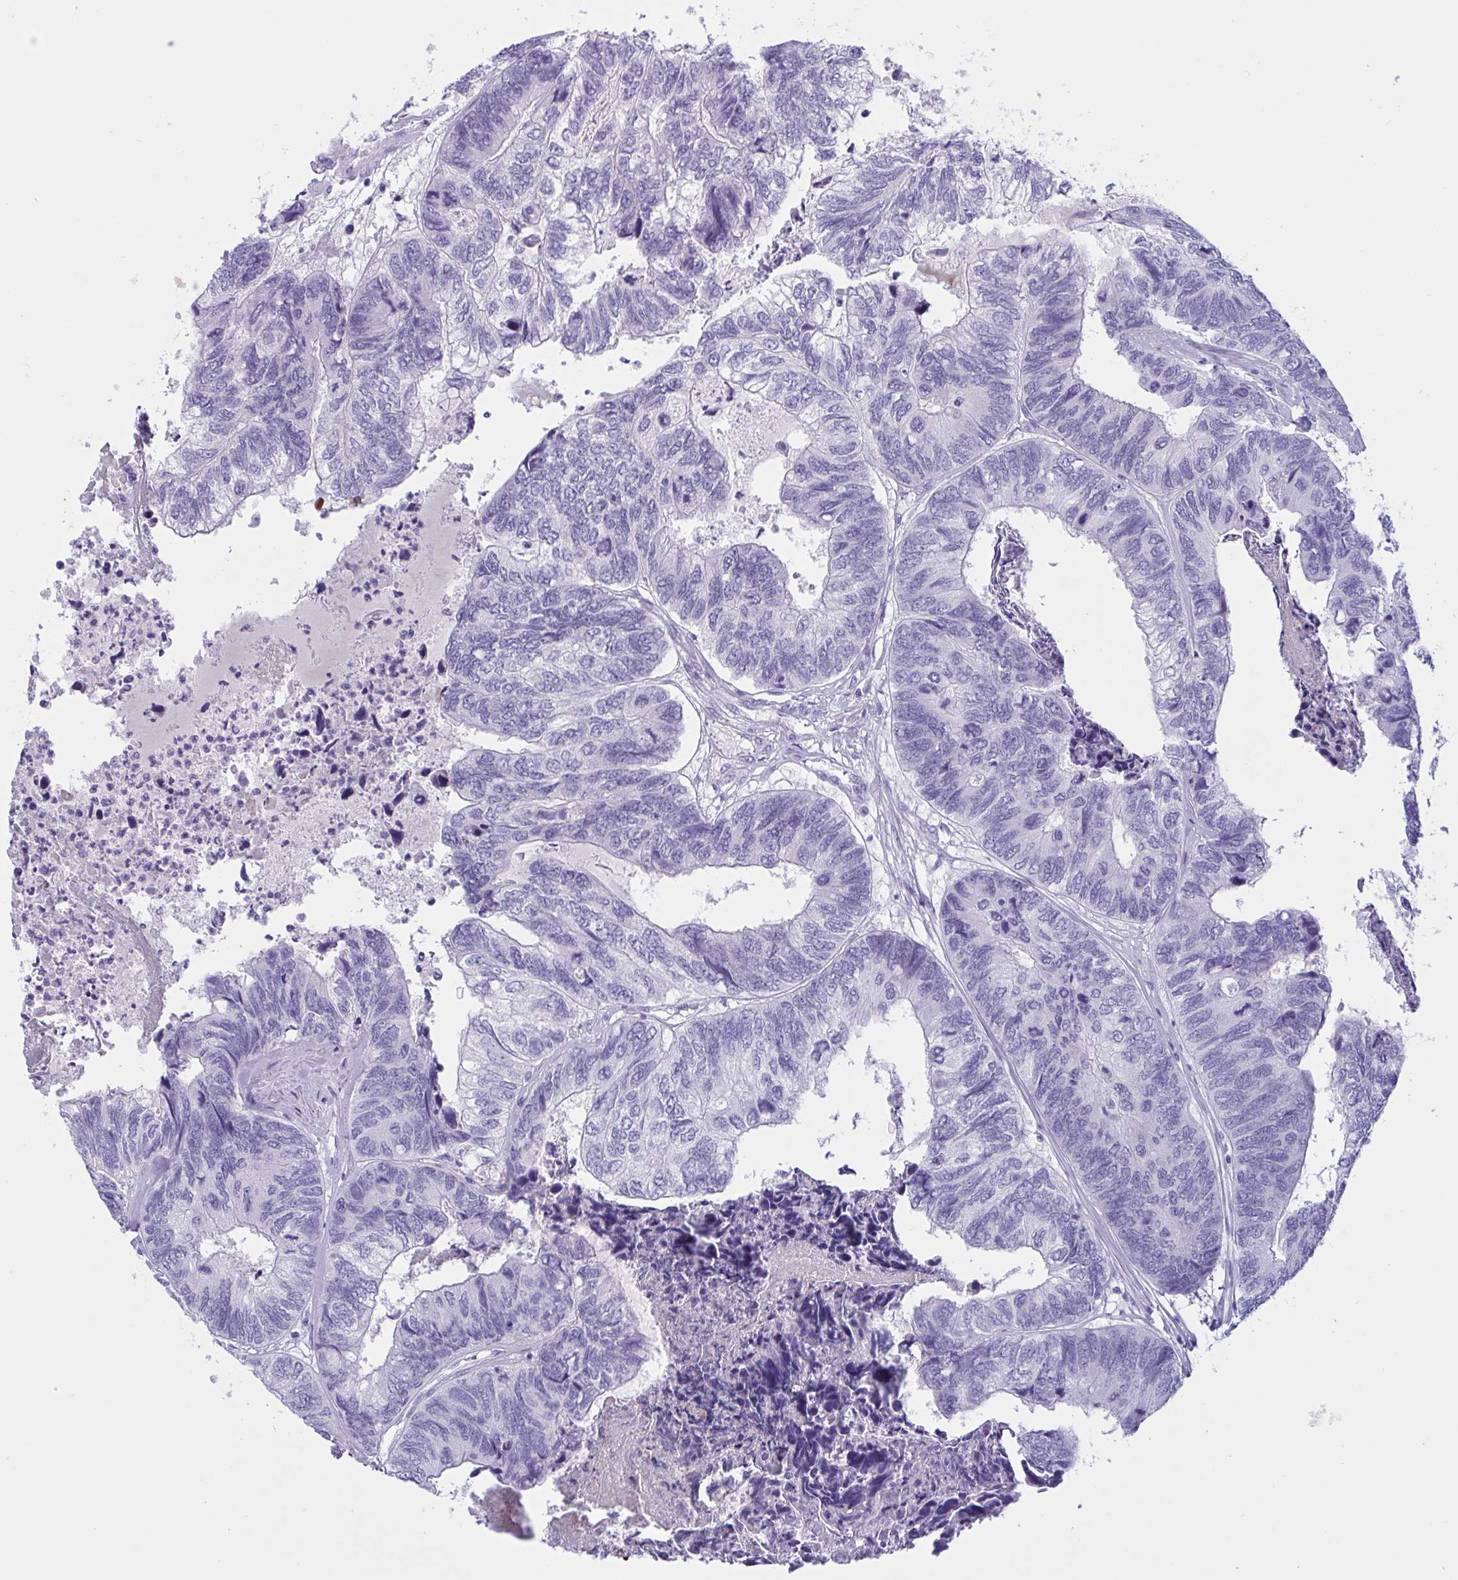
{"staining": {"intensity": "negative", "quantity": "none", "location": "none"}, "tissue": "colorectal cancer", "cell_type": "Tumor cells", "image_type": "cancer", "snomed": [{"axis": "morphology", "description": "Adenocarcinoma, NOS"}, {"axis": "topography", "description": "Colon"}], "caption": "The image shows no staining of tumor cells in adenocarcinoma (colorectal).", "gene": "OXLD1", "patient": {"sex": "female", "age": 67}}